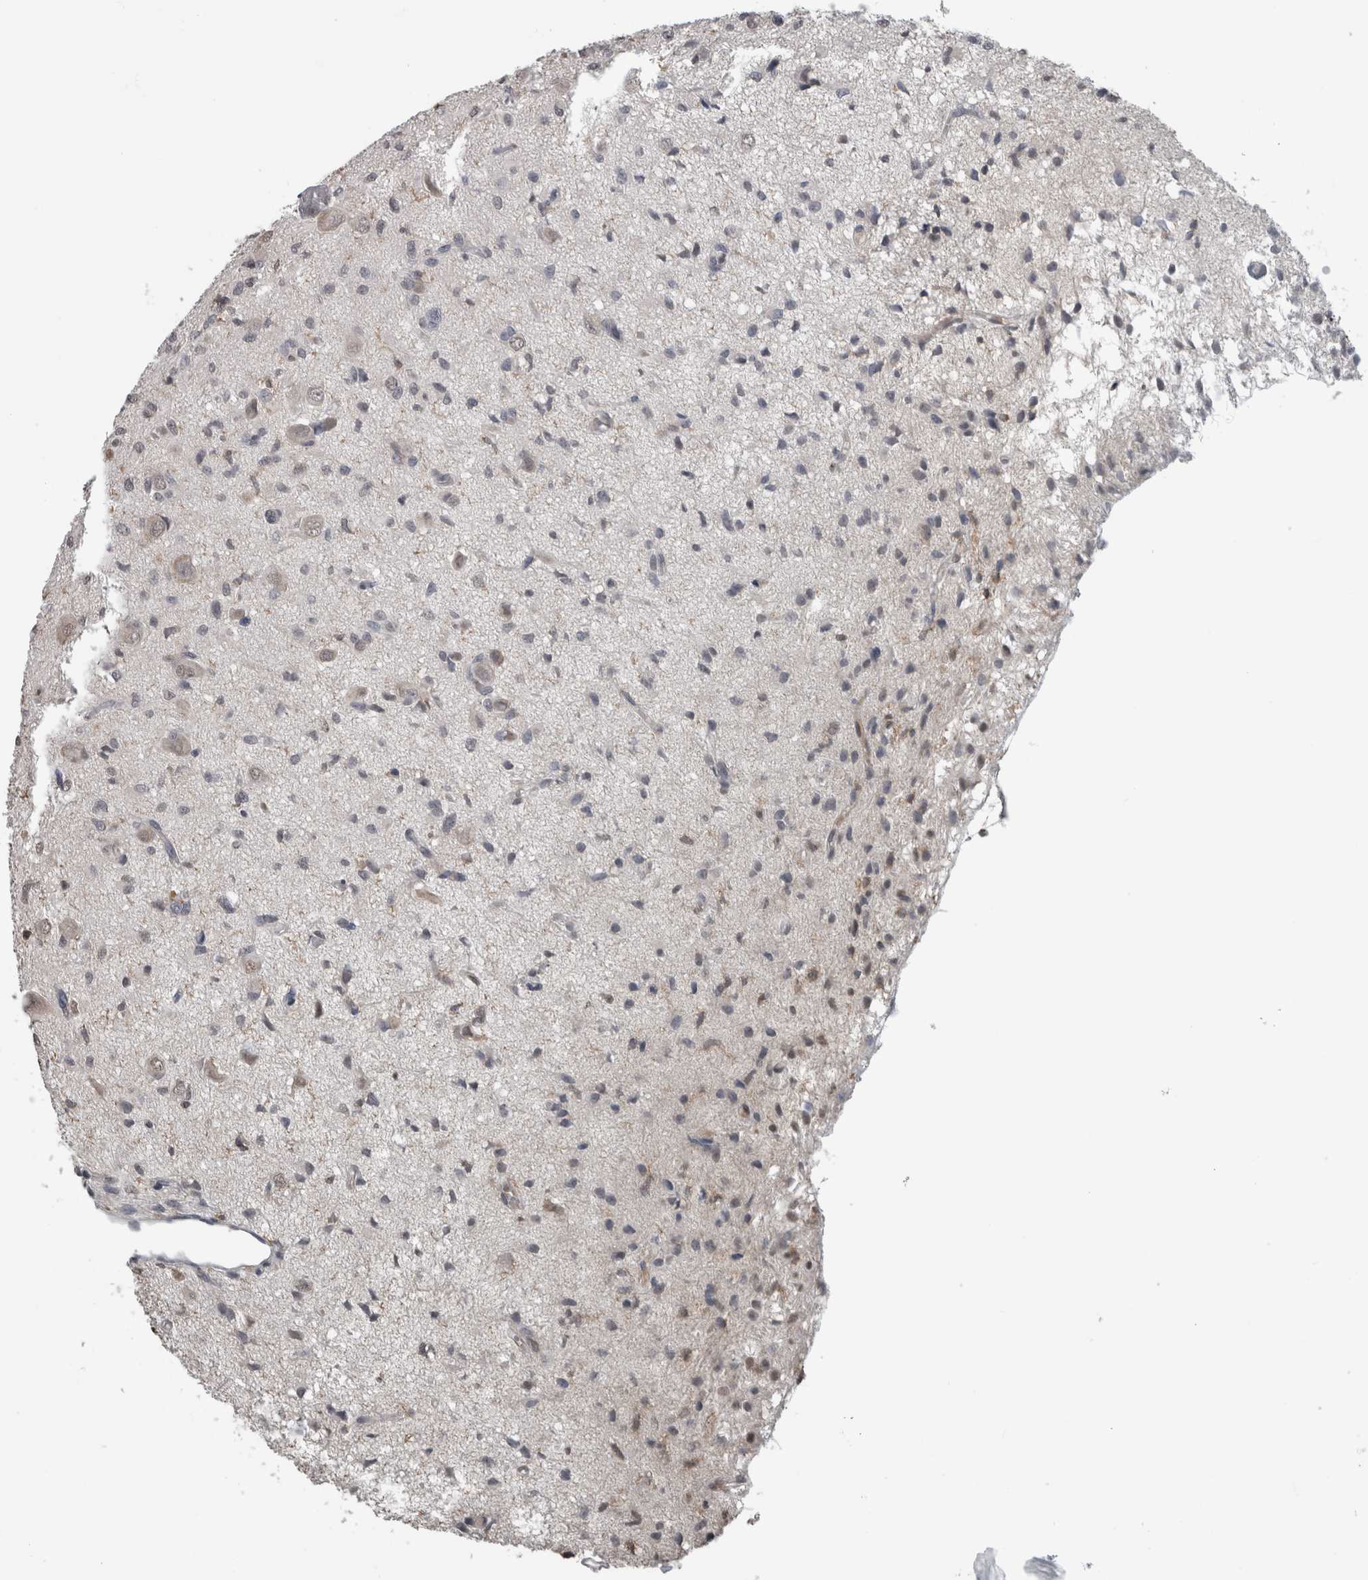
{"staining": {"intensity": "negative", "quantity": "none", "location": "none"}, "tissue": "glioma", "cell_type": "Tumor cells", "image_type": "cancer", "snomed": [{"axis": "morphology", "description": "Glioma, malignant, High grade"}, {"axis": "topography", "description": "Brain"}], "caption": "IHC image of neoplastic tissue: human malignant glioma (high-grade) stained with DAB (3,3'-diaminobenzidine) demonstrates no significant protein staining in tumor cells.", "gene": "MAFF", "patient": {"sex": "female", "age": 59}}